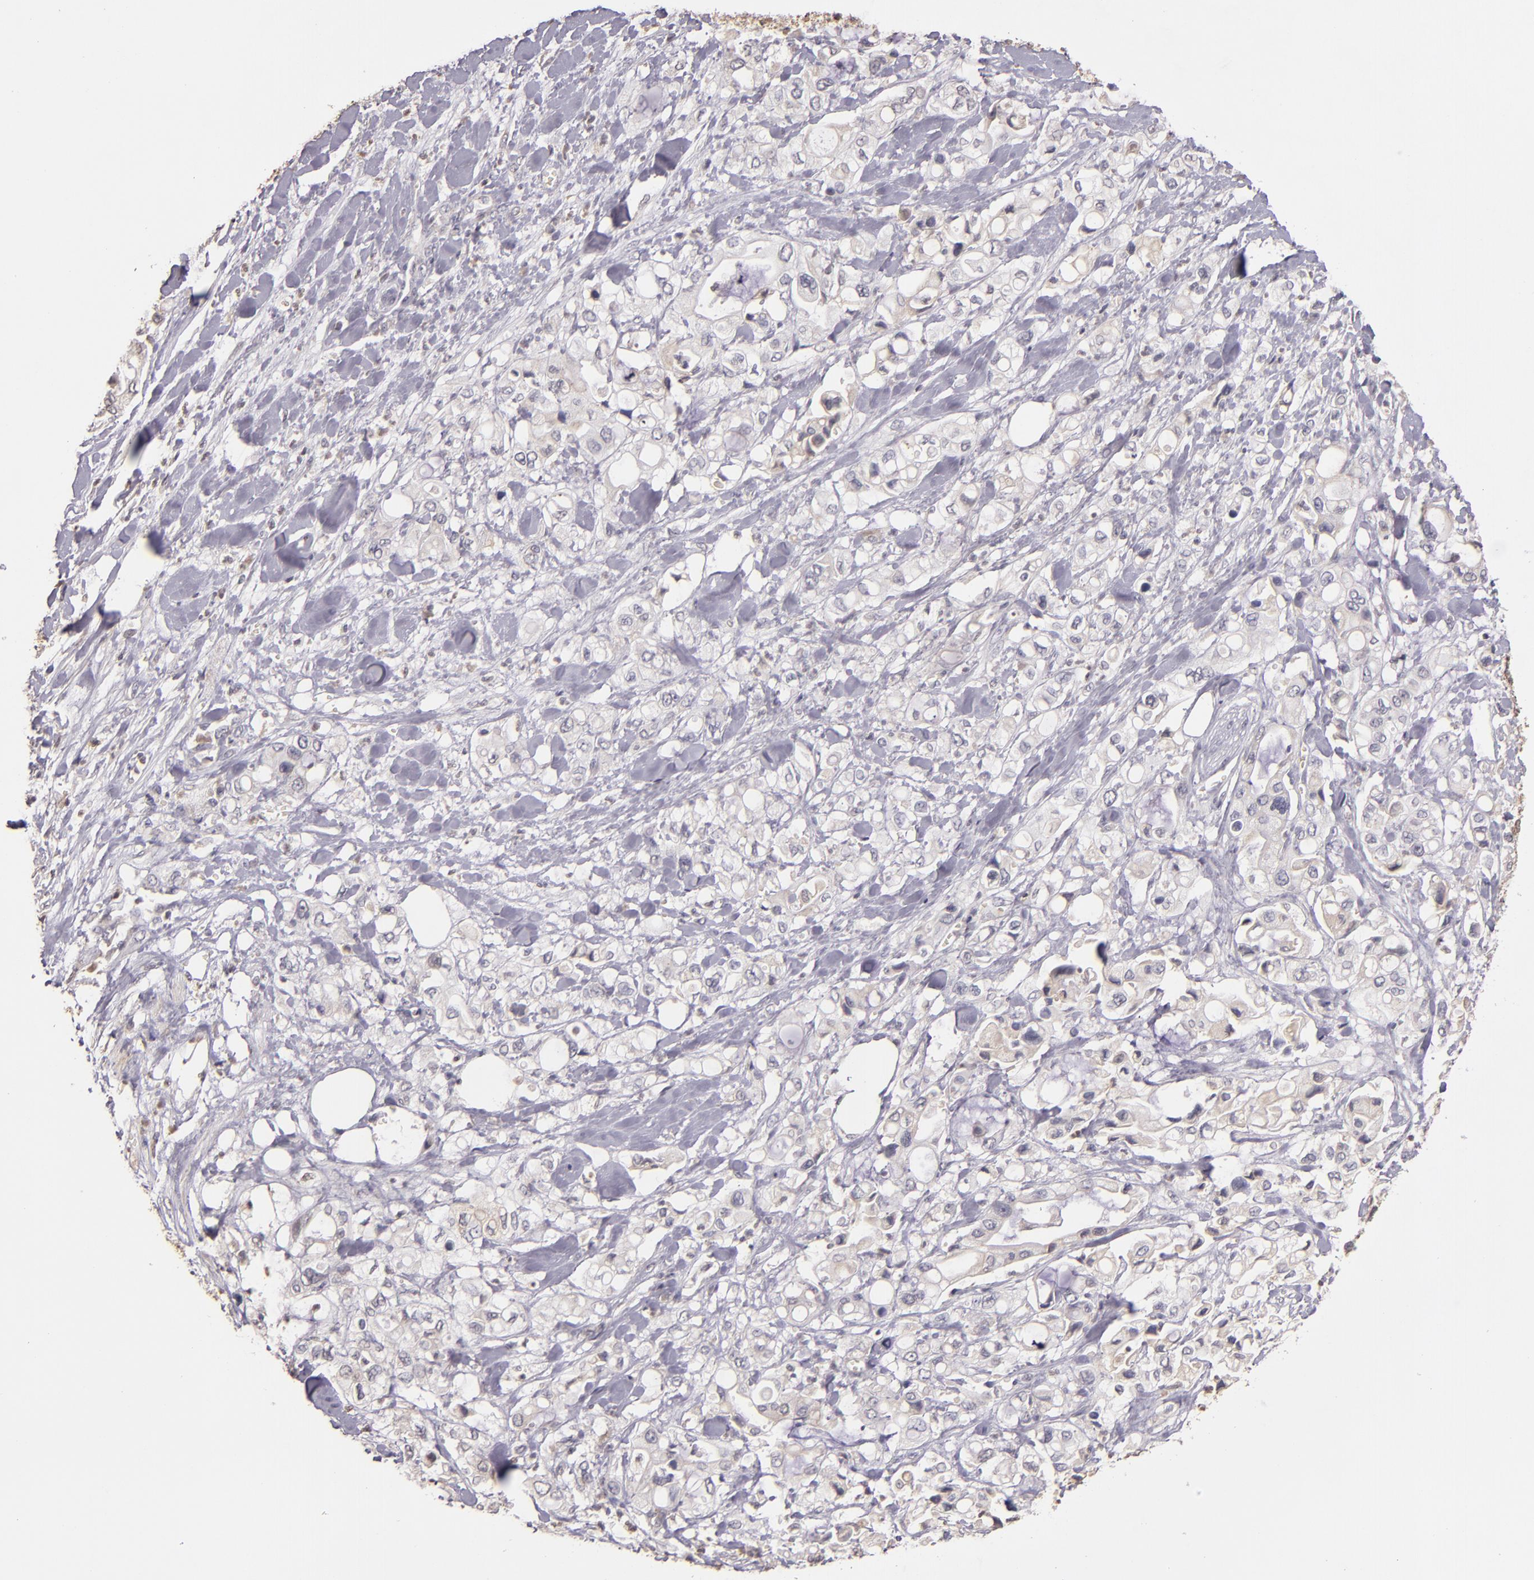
{"staining": {"intensity": "weak", "quantity": "<25%", "location": "cytoplasmic/membranous"}, "tissue": "pancreatic cancer", "cell_type": "Tumor cells", "image_type": "cancer", "snomed": [{"axis": "morphology", "description": "Adenocarcinoma, NOS"}, {"axis": "topography", "description": "Pancreas"}], "caption": "Photomicrograph shows no significant protein positivity in tumor cells of pancreatic cancer (adenocarcinoma).", "gene": "ABL1", "patient": {"sex": "male", "age": 70}}